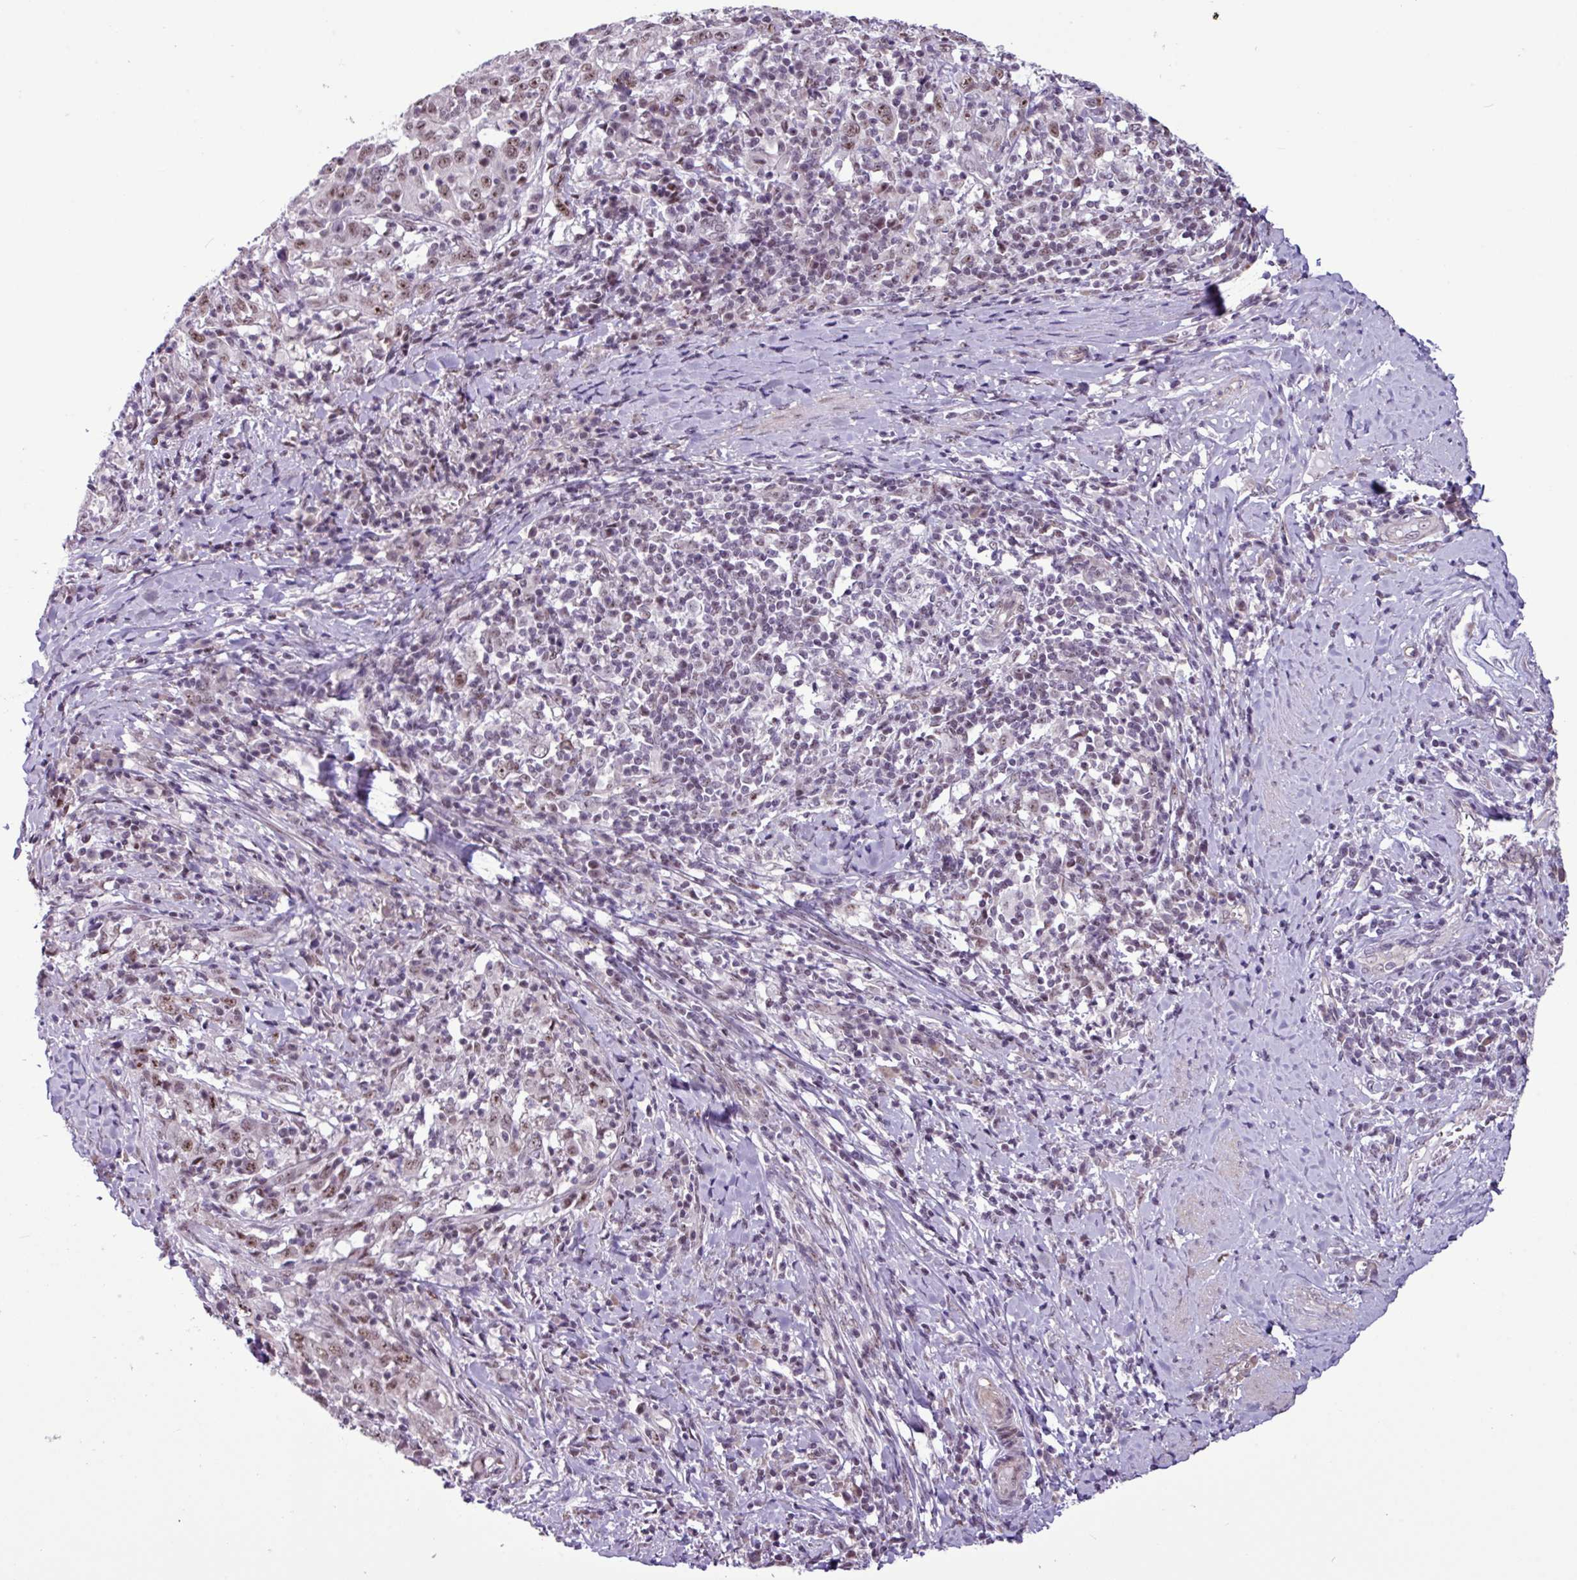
{"staining": {"intensity": "moderate", "quantity": ">75%", "location": "nuclear"}, "tissue": "cervical cancer", "cell_type": "Tumor cells", "image_type": "cancer", "snomed": [{"axis": "morphology", "description": "Squamous cell carcinoma, NOS"}, {"axis": "topography", "description": "Cervix"}], "caption": "Approximately >75% of tumor cells in cervical squamous cell carcinoma demonstrate moderate nuclear protein expression as visualized by brown immunohistochemical staining.", "gene": "UTP18", "patient": {"sex": "female", "age": 46}}